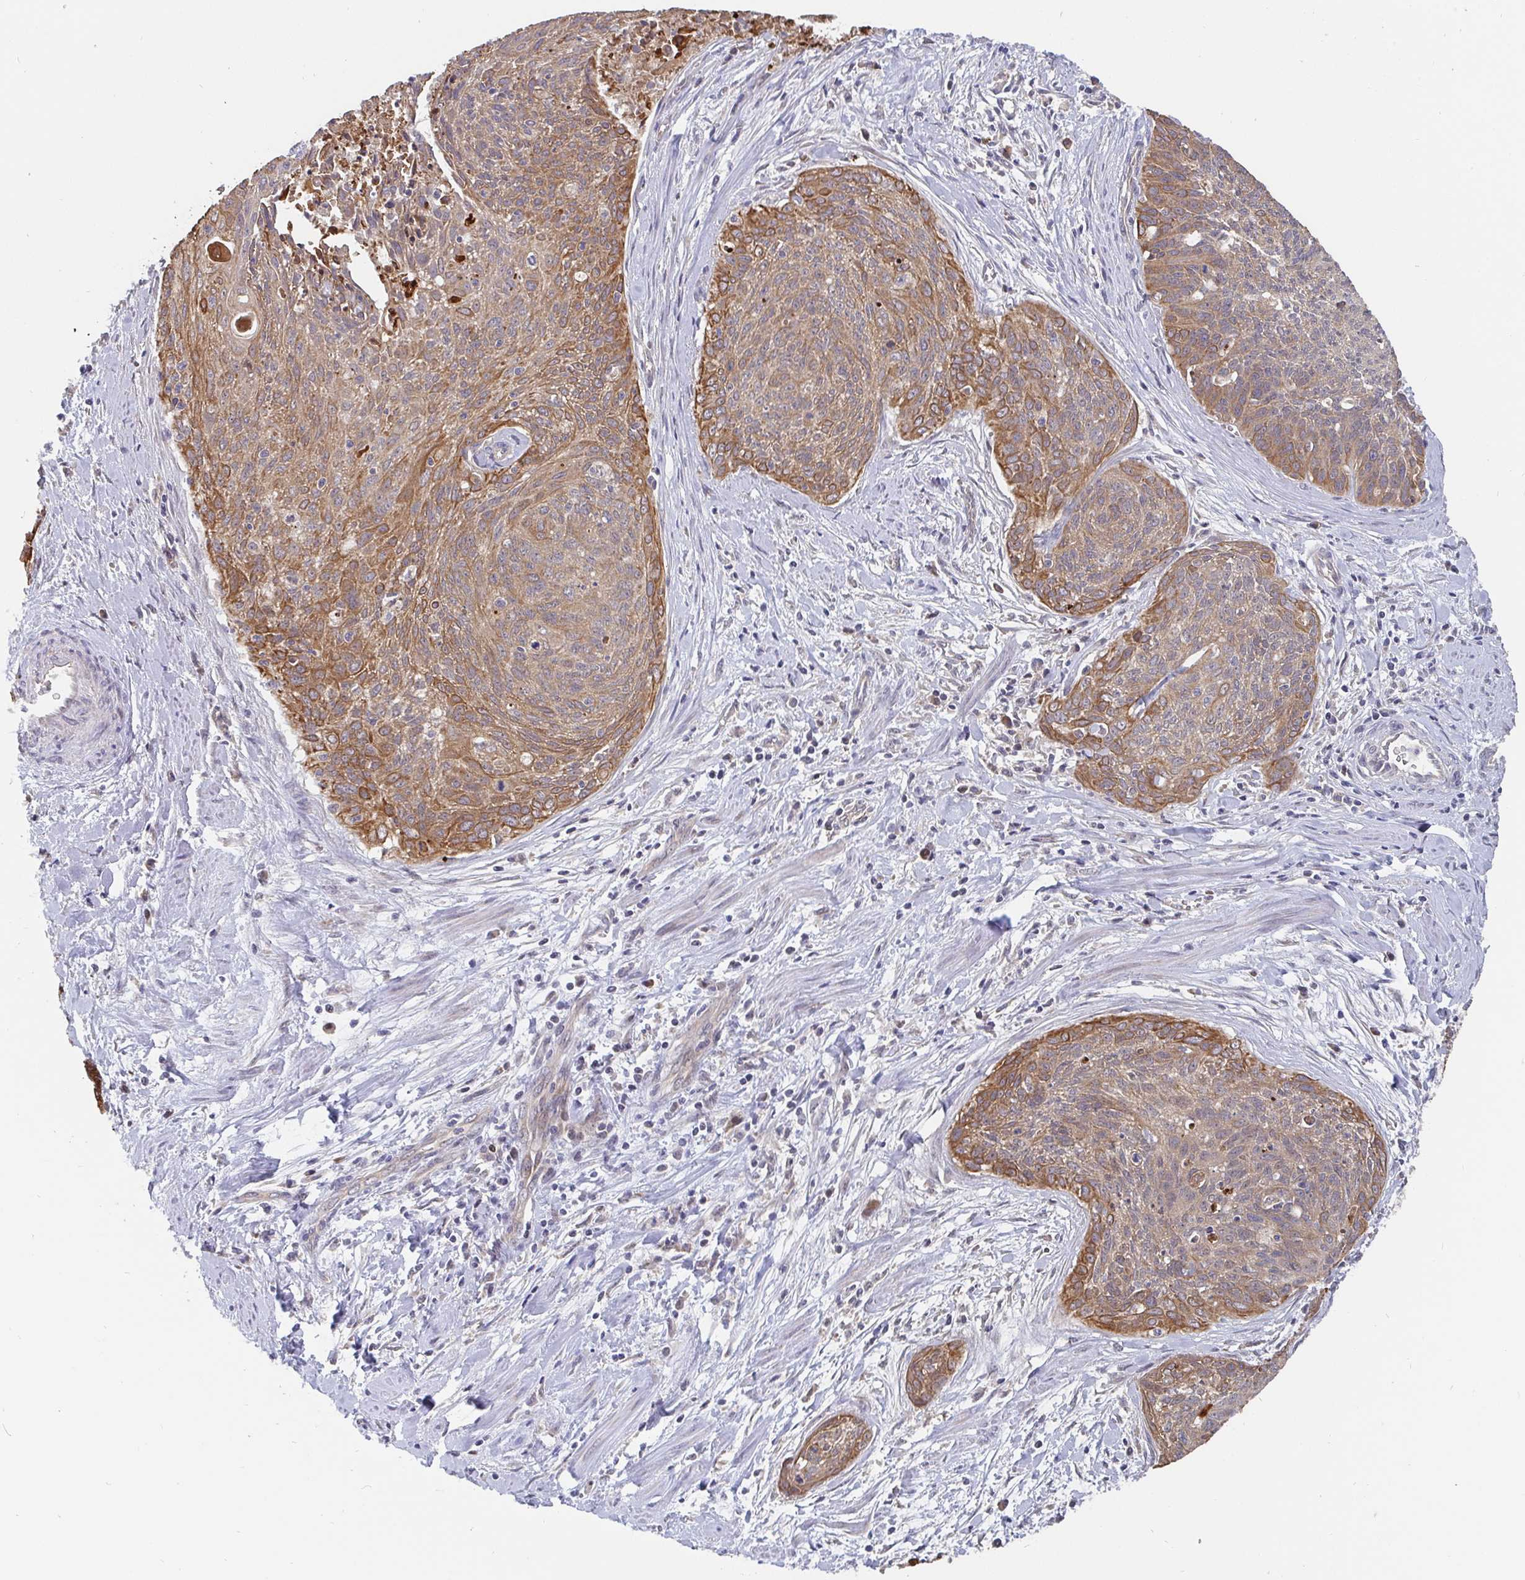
{"staining": {"intensity": "moderate", "quantity": ">75%", "location": "cytoplasmic/membranous"}, "tissue": "cervical cancer", "cell_type": "Tumor cells", "image_type": "cancer", "snomed": [{"axis": "morphology", "description": "Squamous cell carcinoma, NOS"}, {"axis": "topography", "description": "Cervix"}], "caption": "Immunohistochemistry (IHC) (DAB) staining of cervical cancer (squamous cell carcinoma) exhibits moderate cytoplasmic/membranous protein expression in about >75% of tumor cells.", "gene": "PDF", "patient": {"sex": "female", "age": 55}}